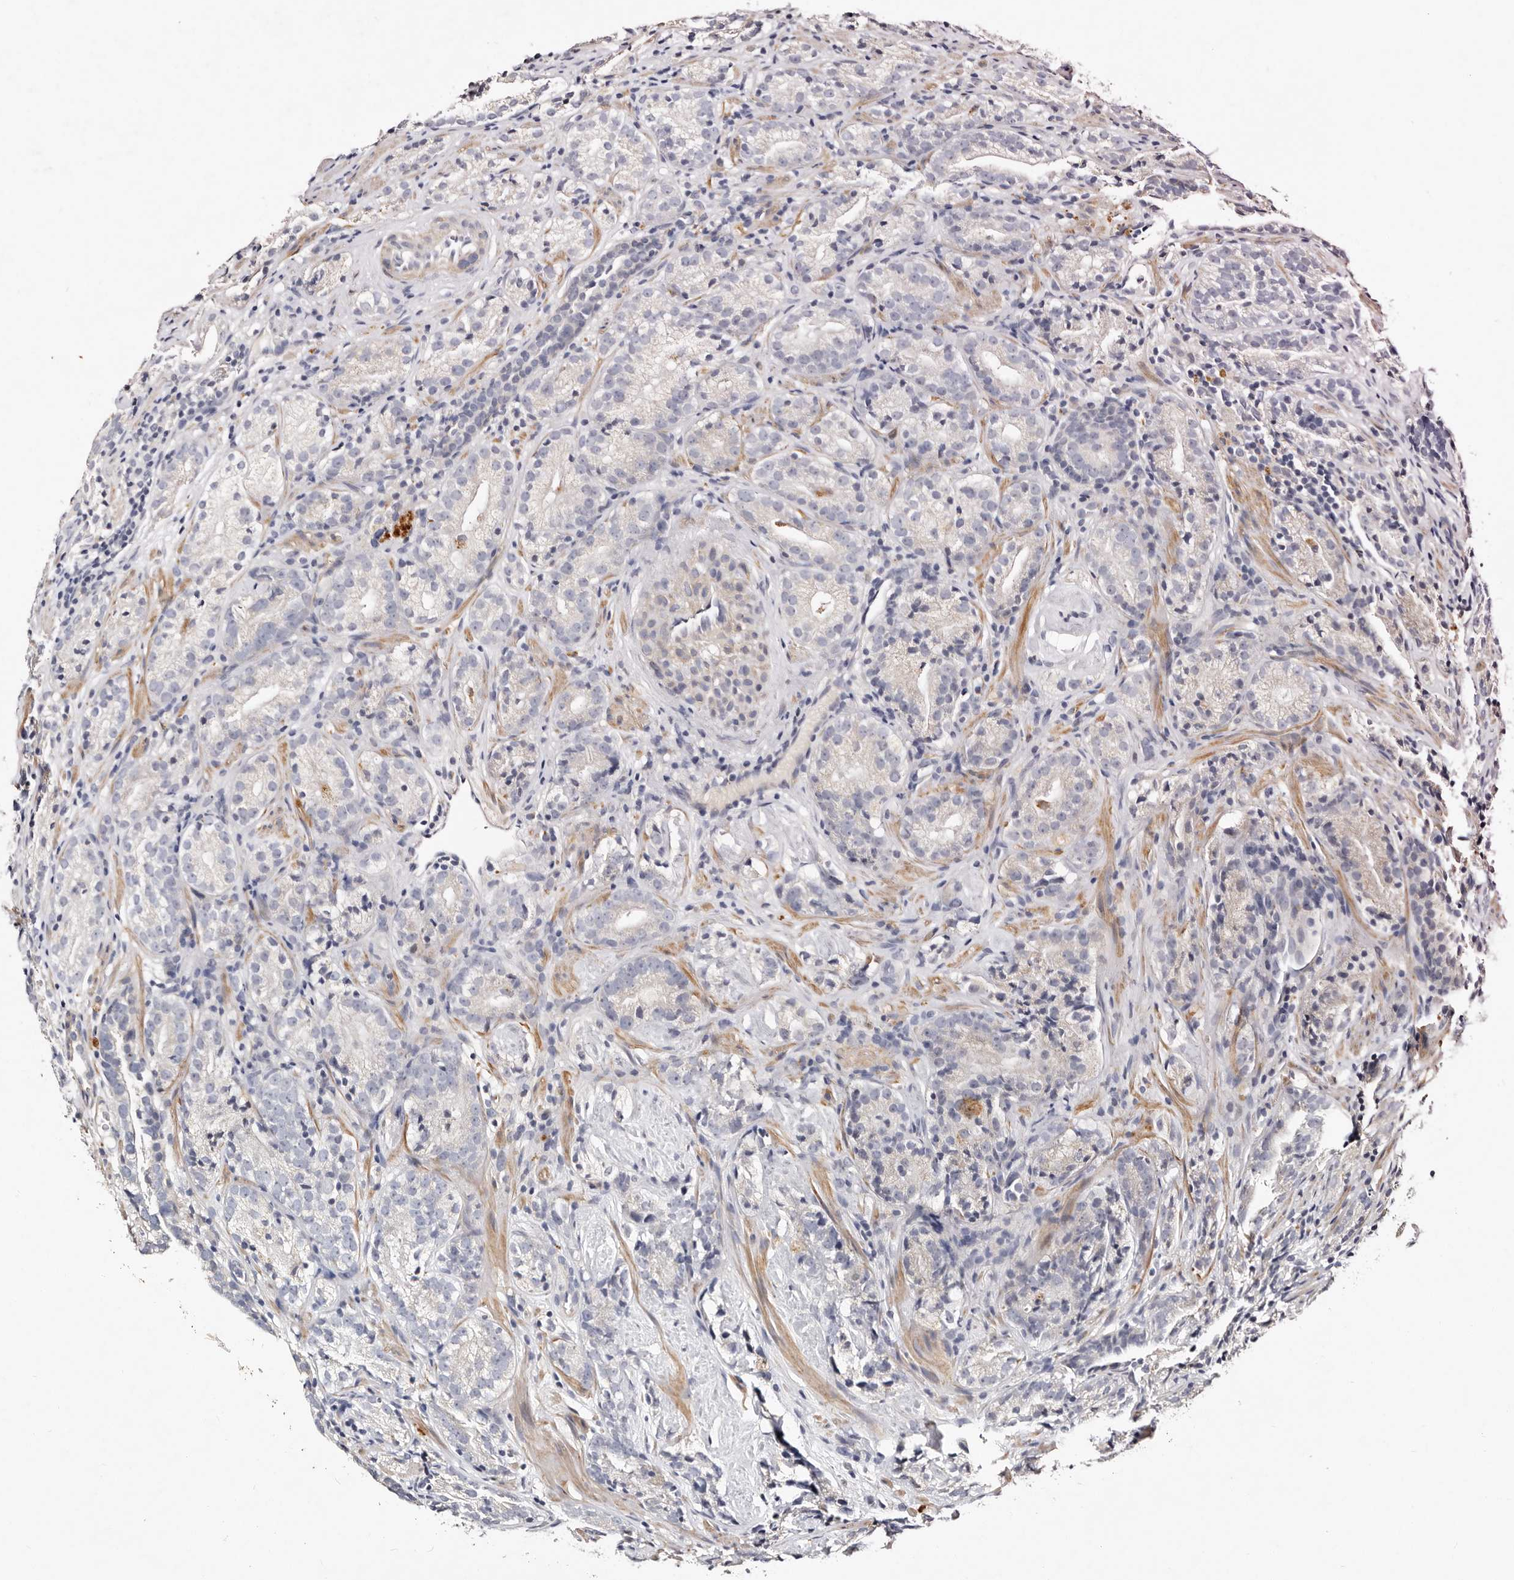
{"staining": {"intensity": "negative", "quantity": "none", "location": "none"}, "tissue": "prostate cancer", "cell_type": "Tumor cells", "image_type": "cancer", "snomed": [{"axis": "morphology", "description": "Adenocarcinoma, High grade"}, {"axis": "topography", "description": "Prostate"}], "caption": "DAB (3,3'-diaminobenzidine) immunohistochemical staining of prostate adenocarcinoma (high-grade) reveals no significant expression in tumor cells.", "gene": "MRPS33", "patient": {"sex": "male", "age": 56}}